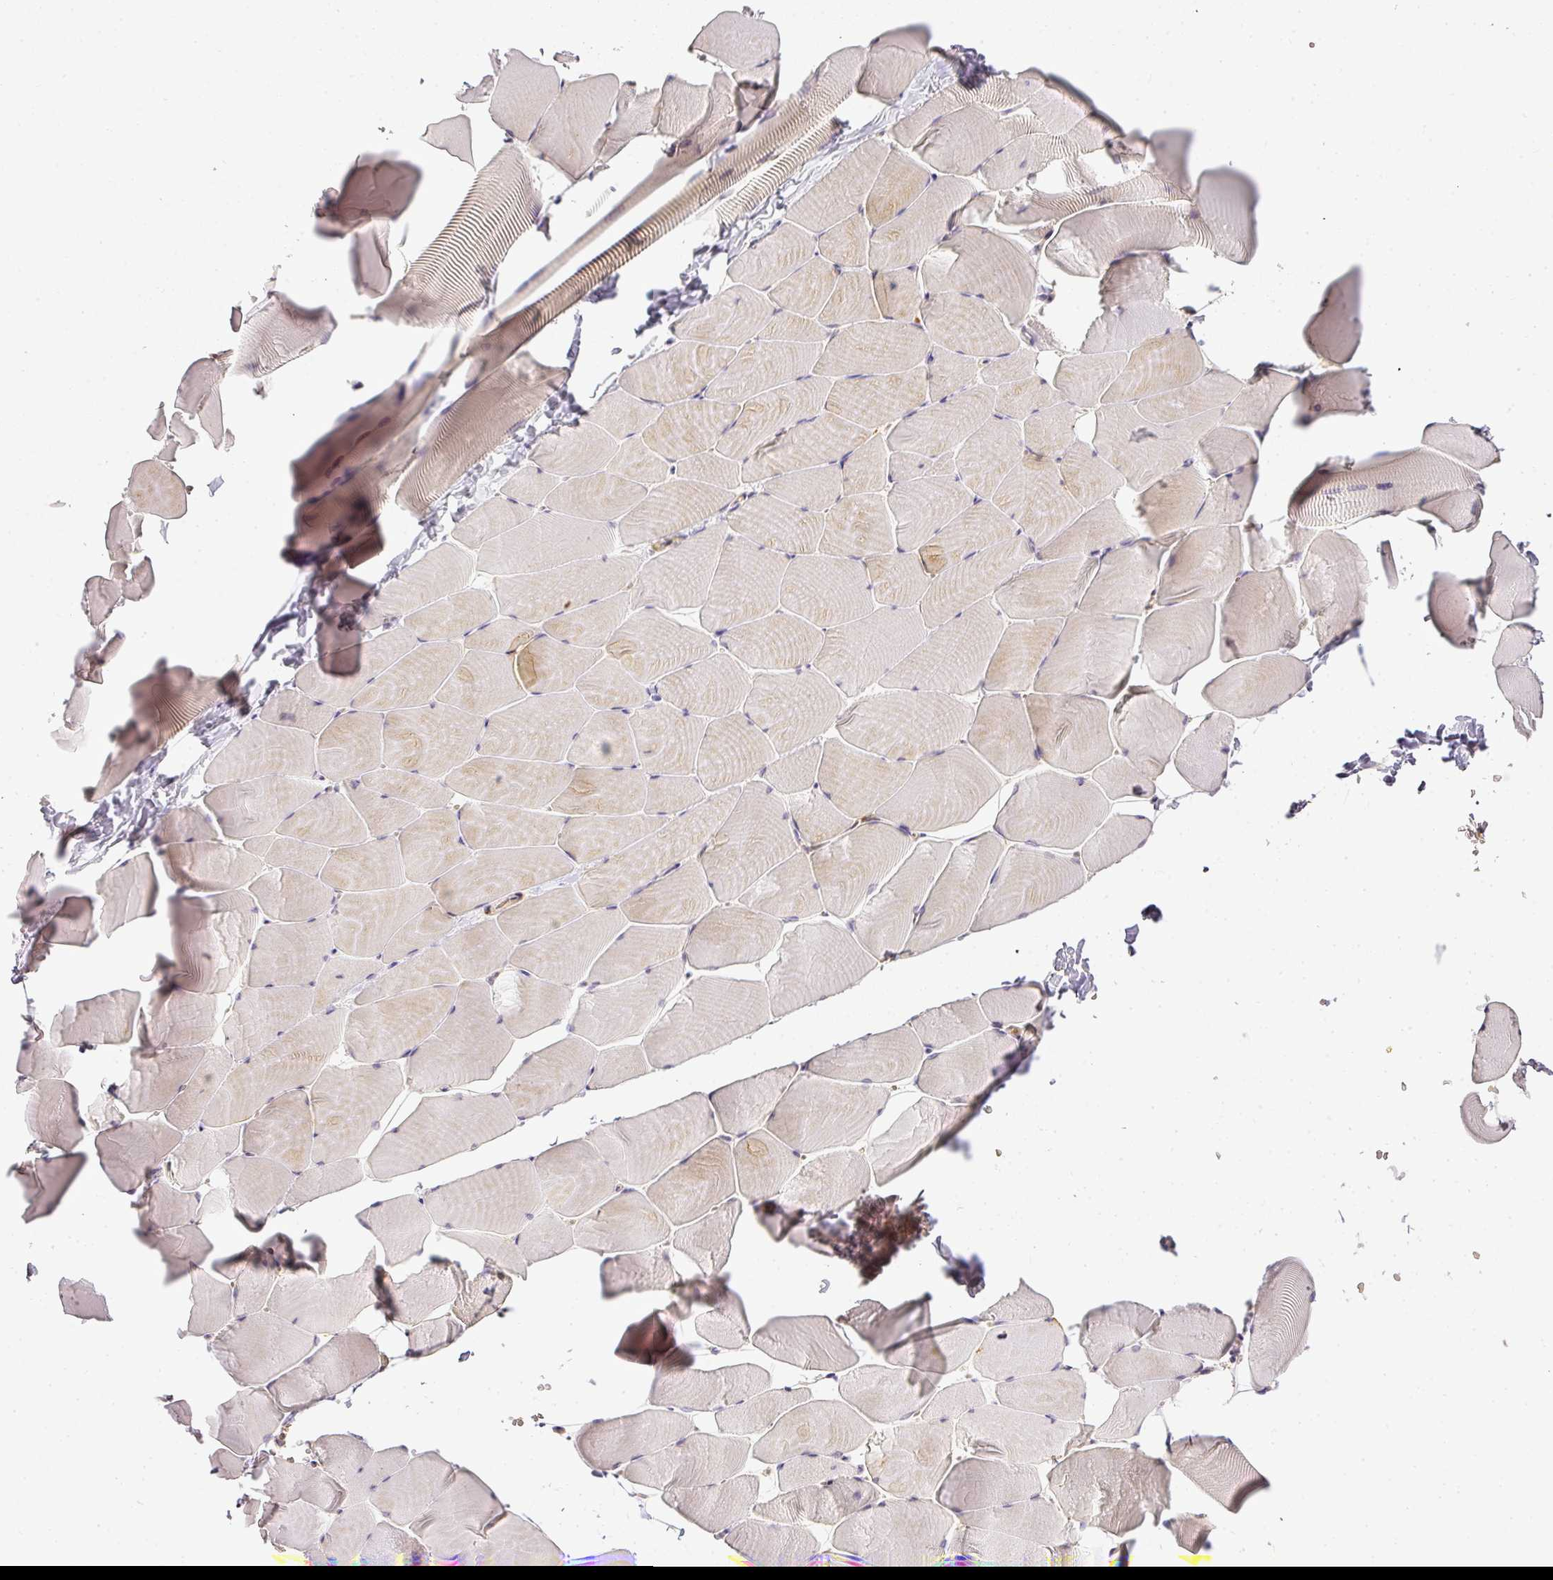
{"staining": {"intensity": "negative", "quantity": "none", "location": "none"}, "tissue": "skeletal muscle", "cell_type": "Myocytes", "image_type": "normal", "snomed": [{"axis": "morphology", "description": "Normal tissue, NOS"}, {"axis": "topography", "description": "Skeletal muscle"}], "caption": "Benign skeletal muscle was stained to show a protein in brown. There is no significant staining in myocytes.", "gene": "ADH5", "patient": {"sex": "male", "age": 25}}